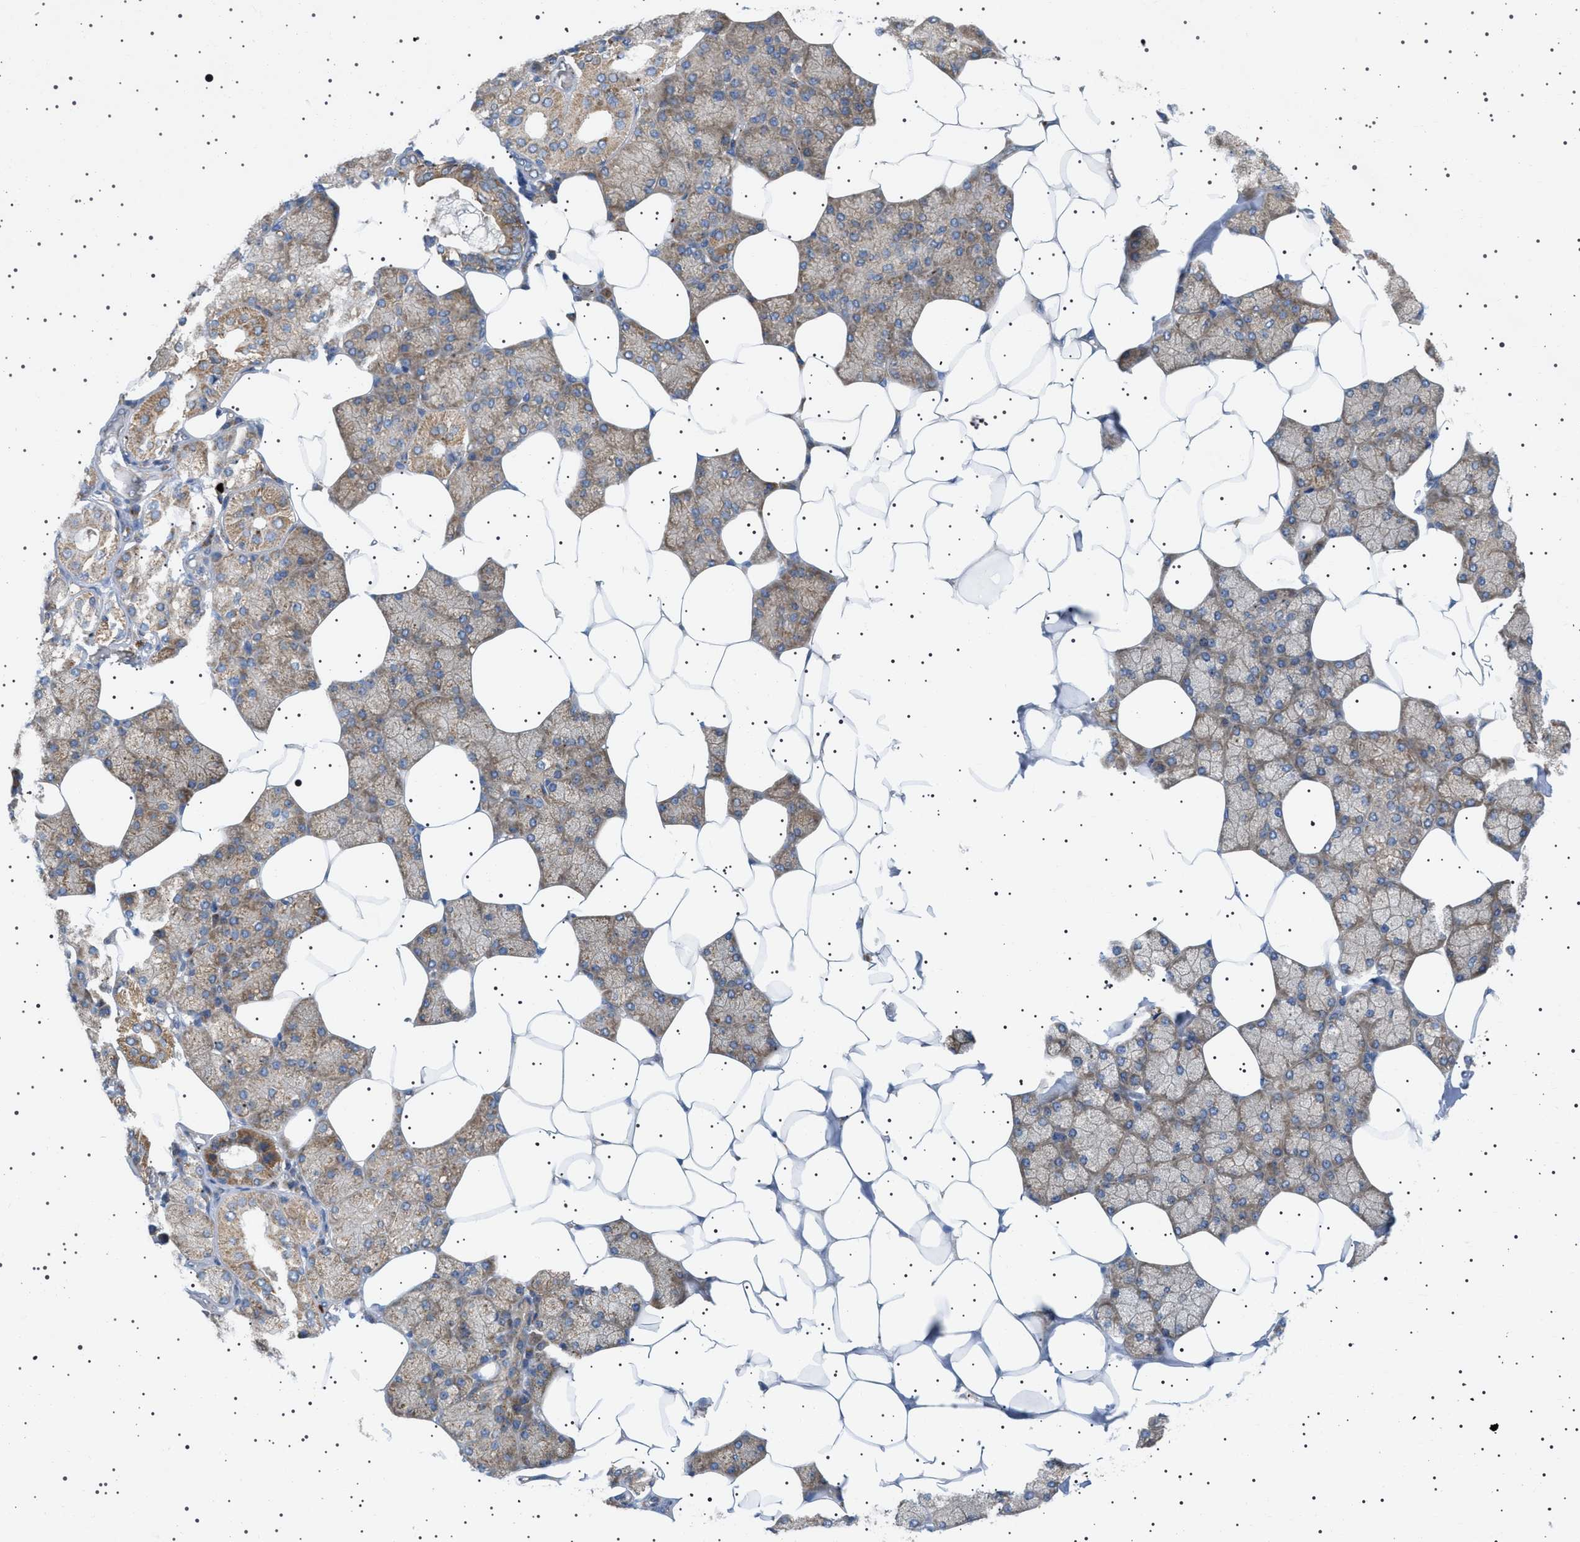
{"staining": {"intensity": "strong", "quantity": "25%-75%", "location": "cytoplasmic/membranous"}, "tissue": "salivary gland", "cell_type": "Glandular cells", "image_type": "normal", "snomed": [{"axis": "morphology", "description": "Normal tissue, NOS"}, {"axis": "topography", "description": "Salivary gland"}], "caption": "Normal salivary gland was stained to show a protein in brown. There is high levels of strong cytoplasmic/membranous positivity in approximately 25%-75% of glandular cells.", "gene": "CCDC186", "patient": {"sex": "male", "age": 62}}